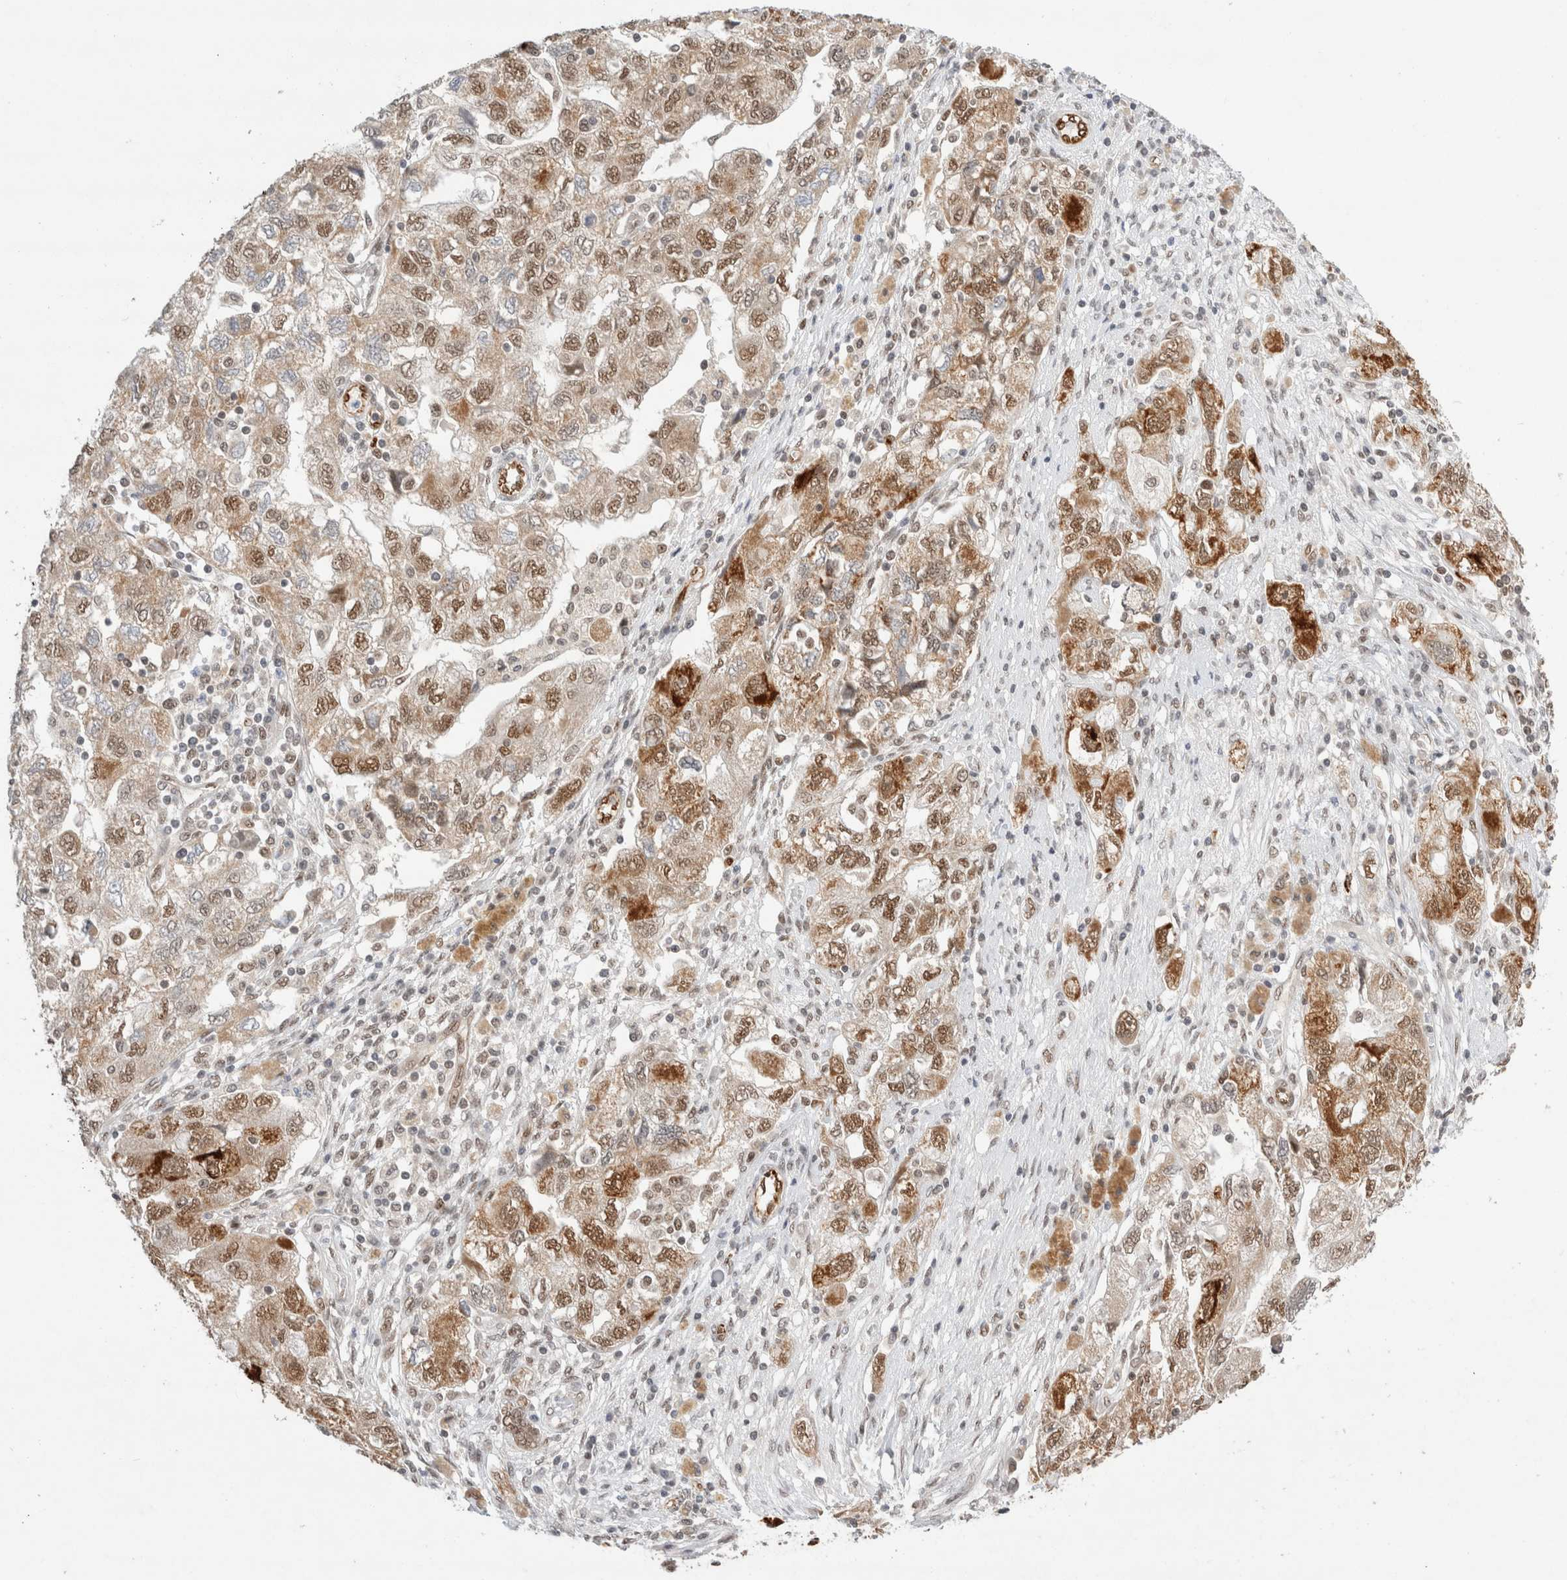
{"staining": {"intensity": "moderate", "quantity": ">75%", "location": "cytoplasmic/membranous,nuclear"}, "tissue": "ovarian cancer", "cell_type": "Tumor cells", "image_type": "cancer", "snomed": [{"axis": "morphology", "description": "Carcinoma, NOS"}, {"axis": "morphology", "description": "Cystadenocarcinoma, serous, NOS"}, {"axis": "topography", "description": "Ovary"}], "caption": "A brown stain labels moderate cytoplasmic/membranous and nuclear staining of a protein in human ovarian cancer tumor cells.", "gene": "GTF2I", "patient": {"sex": "female", "age": 69}}